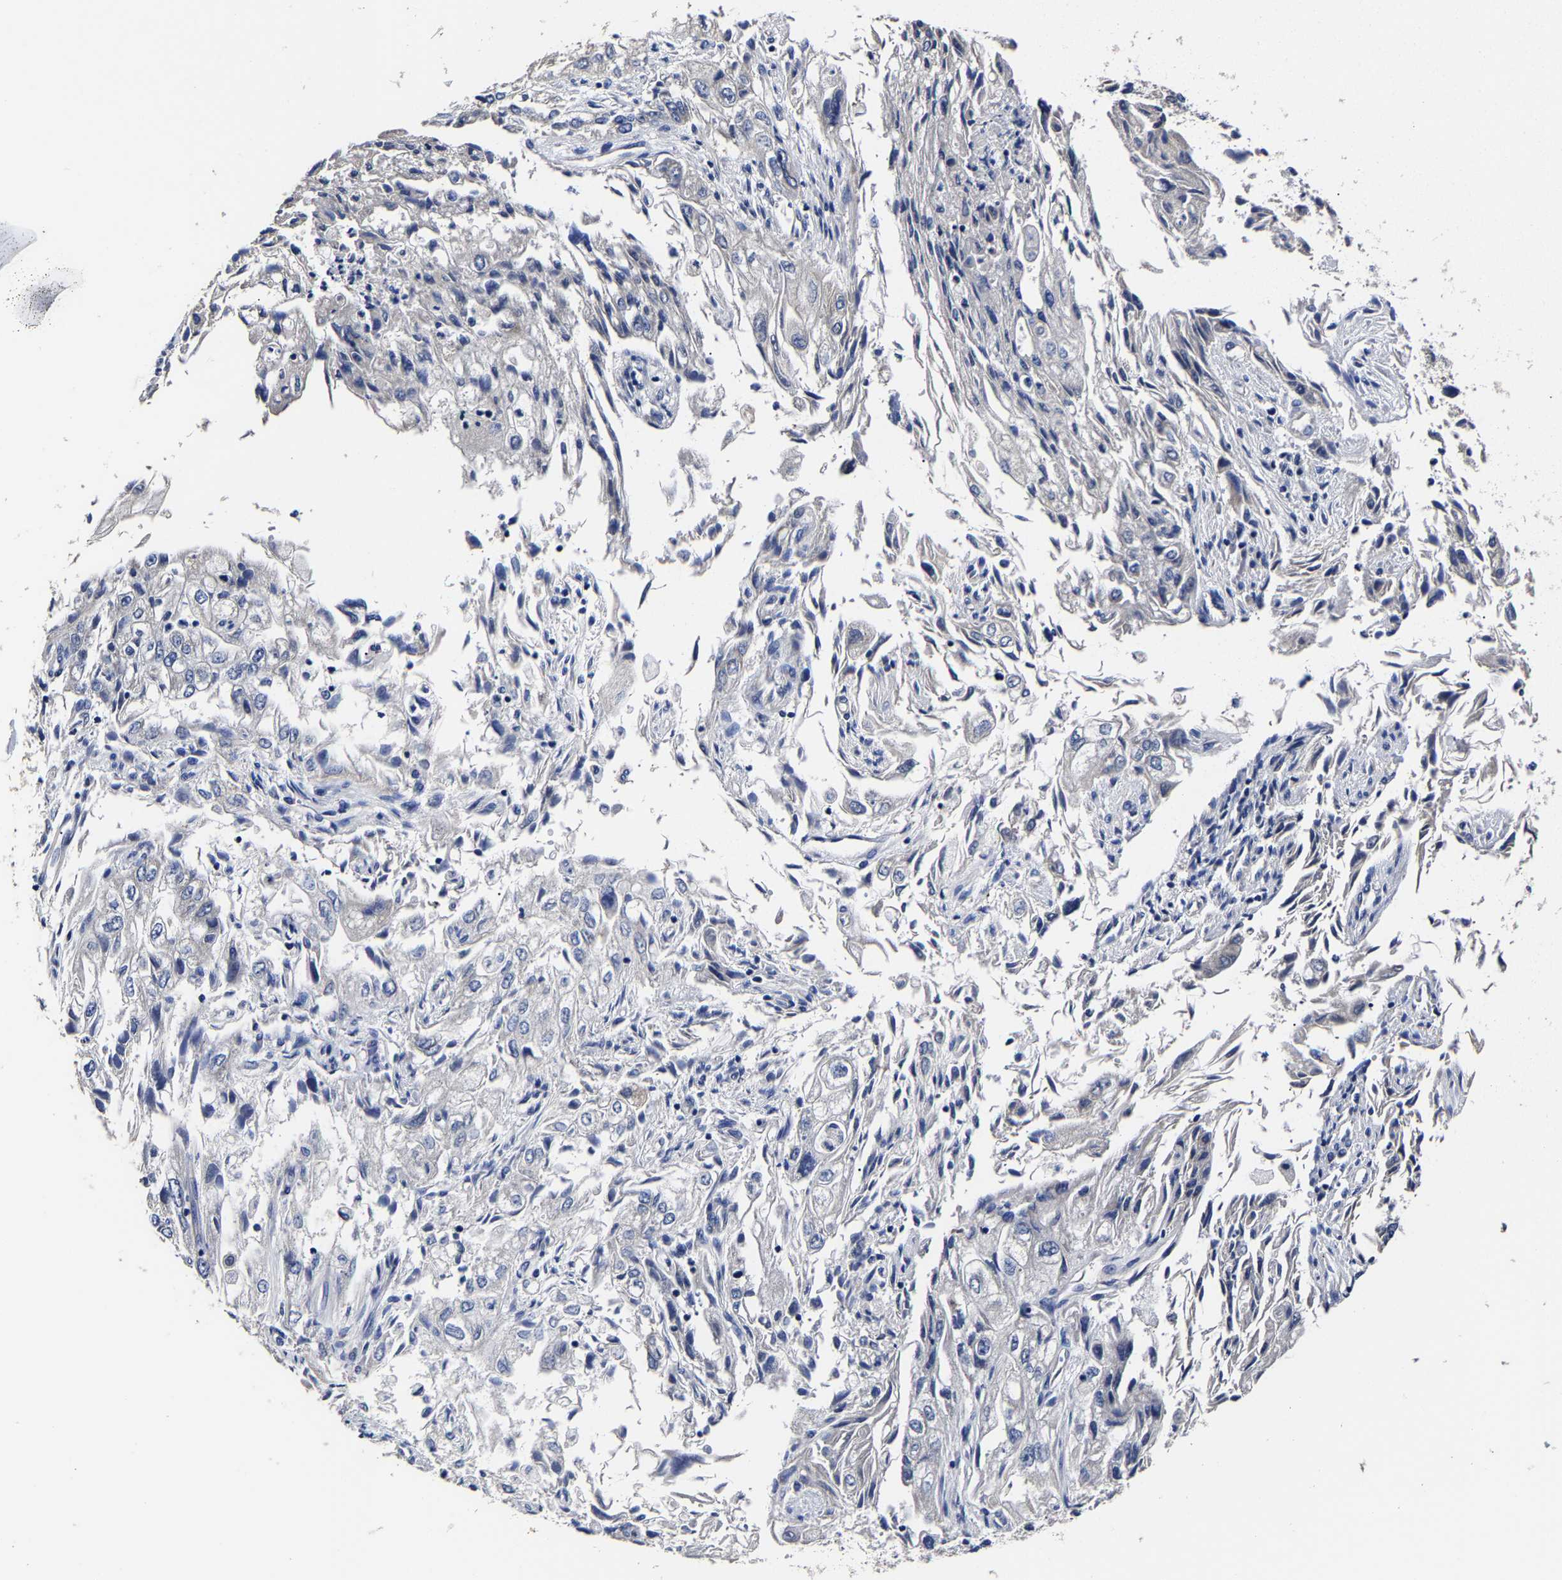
{"staining": {"intensity": "negative", "quantity": "none", "location": "none"}, "tissue": "endometrial cancer", "cell_type": "Tumor cells", "image_type": "cancer", "snomed": [{"axis": "morphology", "description": "Adenocarcinoma, NOS"}, {"axis": "topography", "description": "Endometrium"}], "caption": "Immunohistochemistry photomicrograph of human adenocarcinoma (endometrial) stained for a protein (brown), which reveals no staining in tumor cells. (DAB immunohistochemistry (IHC) with hematoxylin counter stain).", "gene": "AASS", "patient": {"sex": "female", "age": 49}}